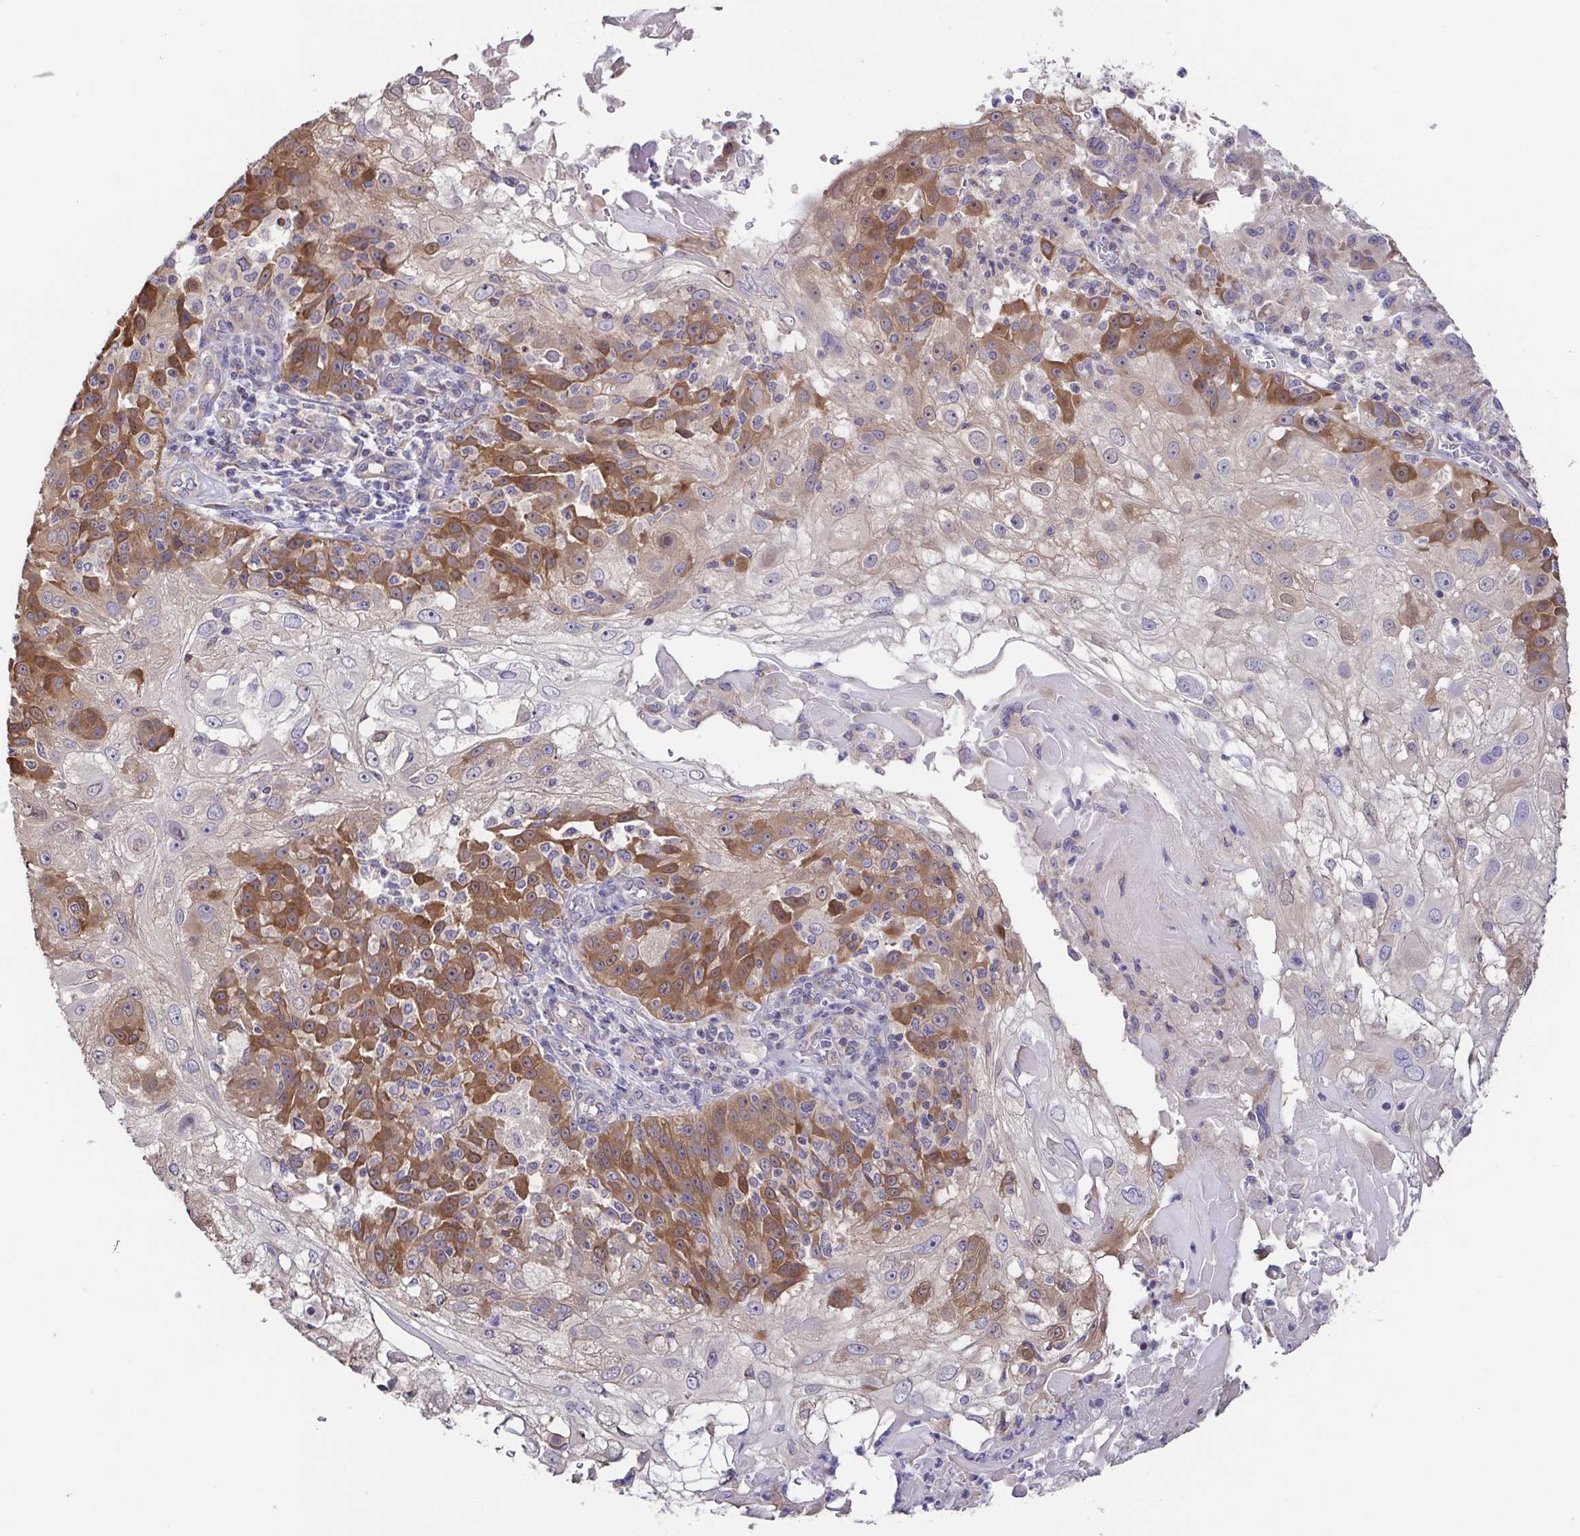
{"staining": {"intensity": "moderate", "quantity": "<25%", "location": "cytoplasmic/membranous"}, "tissue": "skin cancer", "cell_type": "Tumor cells", "image_type": "cancer", "snomed": [{"axis": "morphology", "description": "Normal tissue, NOS"}, {"axis": "morphology", "description": "Squamous cell carcinoma, NOS"}, {"axis": "topography", "description": "Skin"}], "caption": "Immunohistochemical staining of human skin cancer displays low levels of moderate cytoplasmic/membranous protein expression in about <25% of tumor cells.", "gene": "EIF3D", "patient": {"sex": "female", "age": 83}}